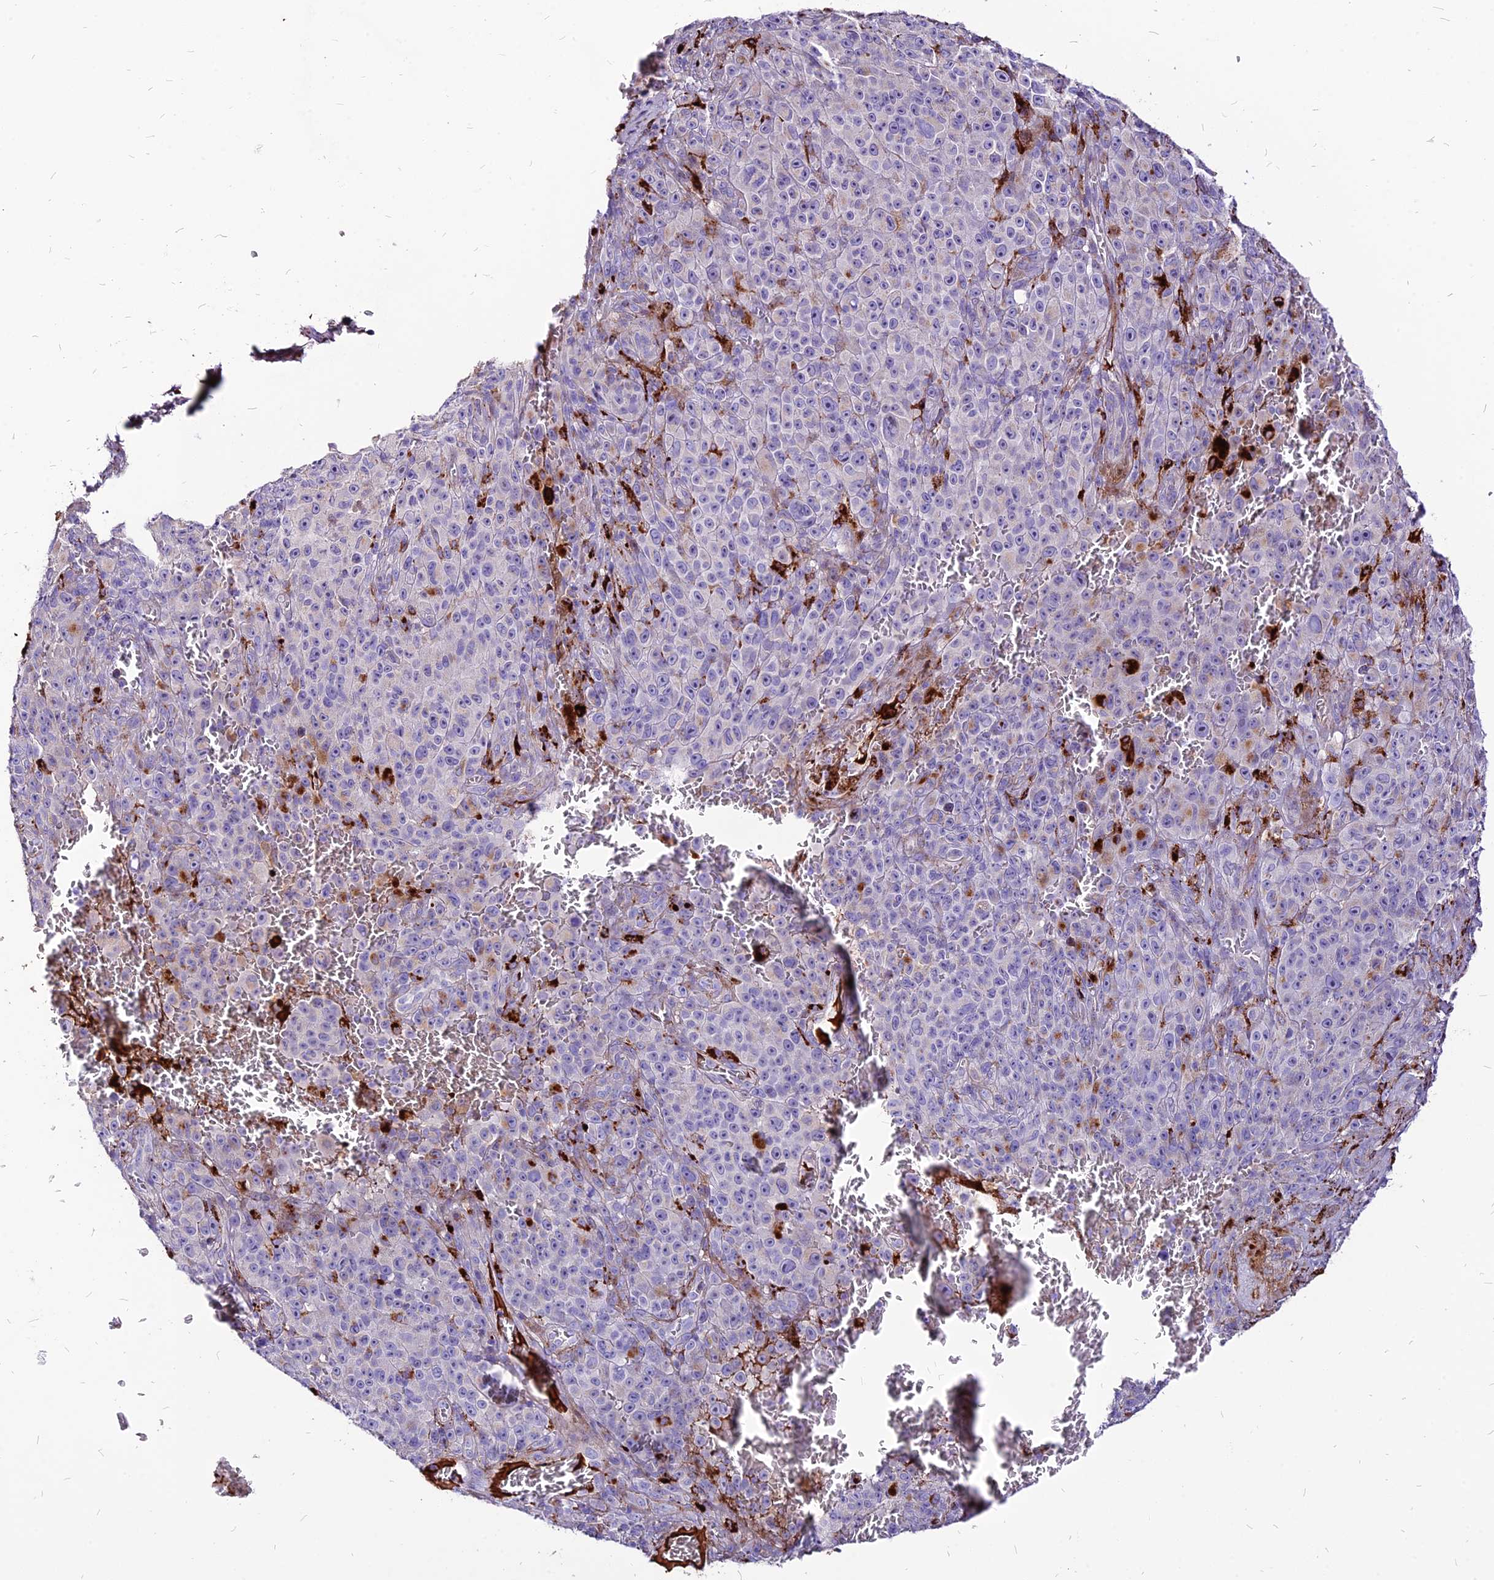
{"staining": {"intensity": "negative", "quantity": "none", "location": "none"}, "tissue": "melanoma", "cell_type": "Tumor cells", "image_type": "cancer", "snomed": [{"axis": "morphology", "description": "Malignant melanoma, NOS"}, {"axis": "topography", "description": "Skin"}], "caption": "A high-resolution photomicrograph shows immunohistochemistry staining of malignant melanoma, which exhibits no significant expression in tumor cells.", "gene": "RIMOC1", "patient": {"sex": "female", "age": 82}}